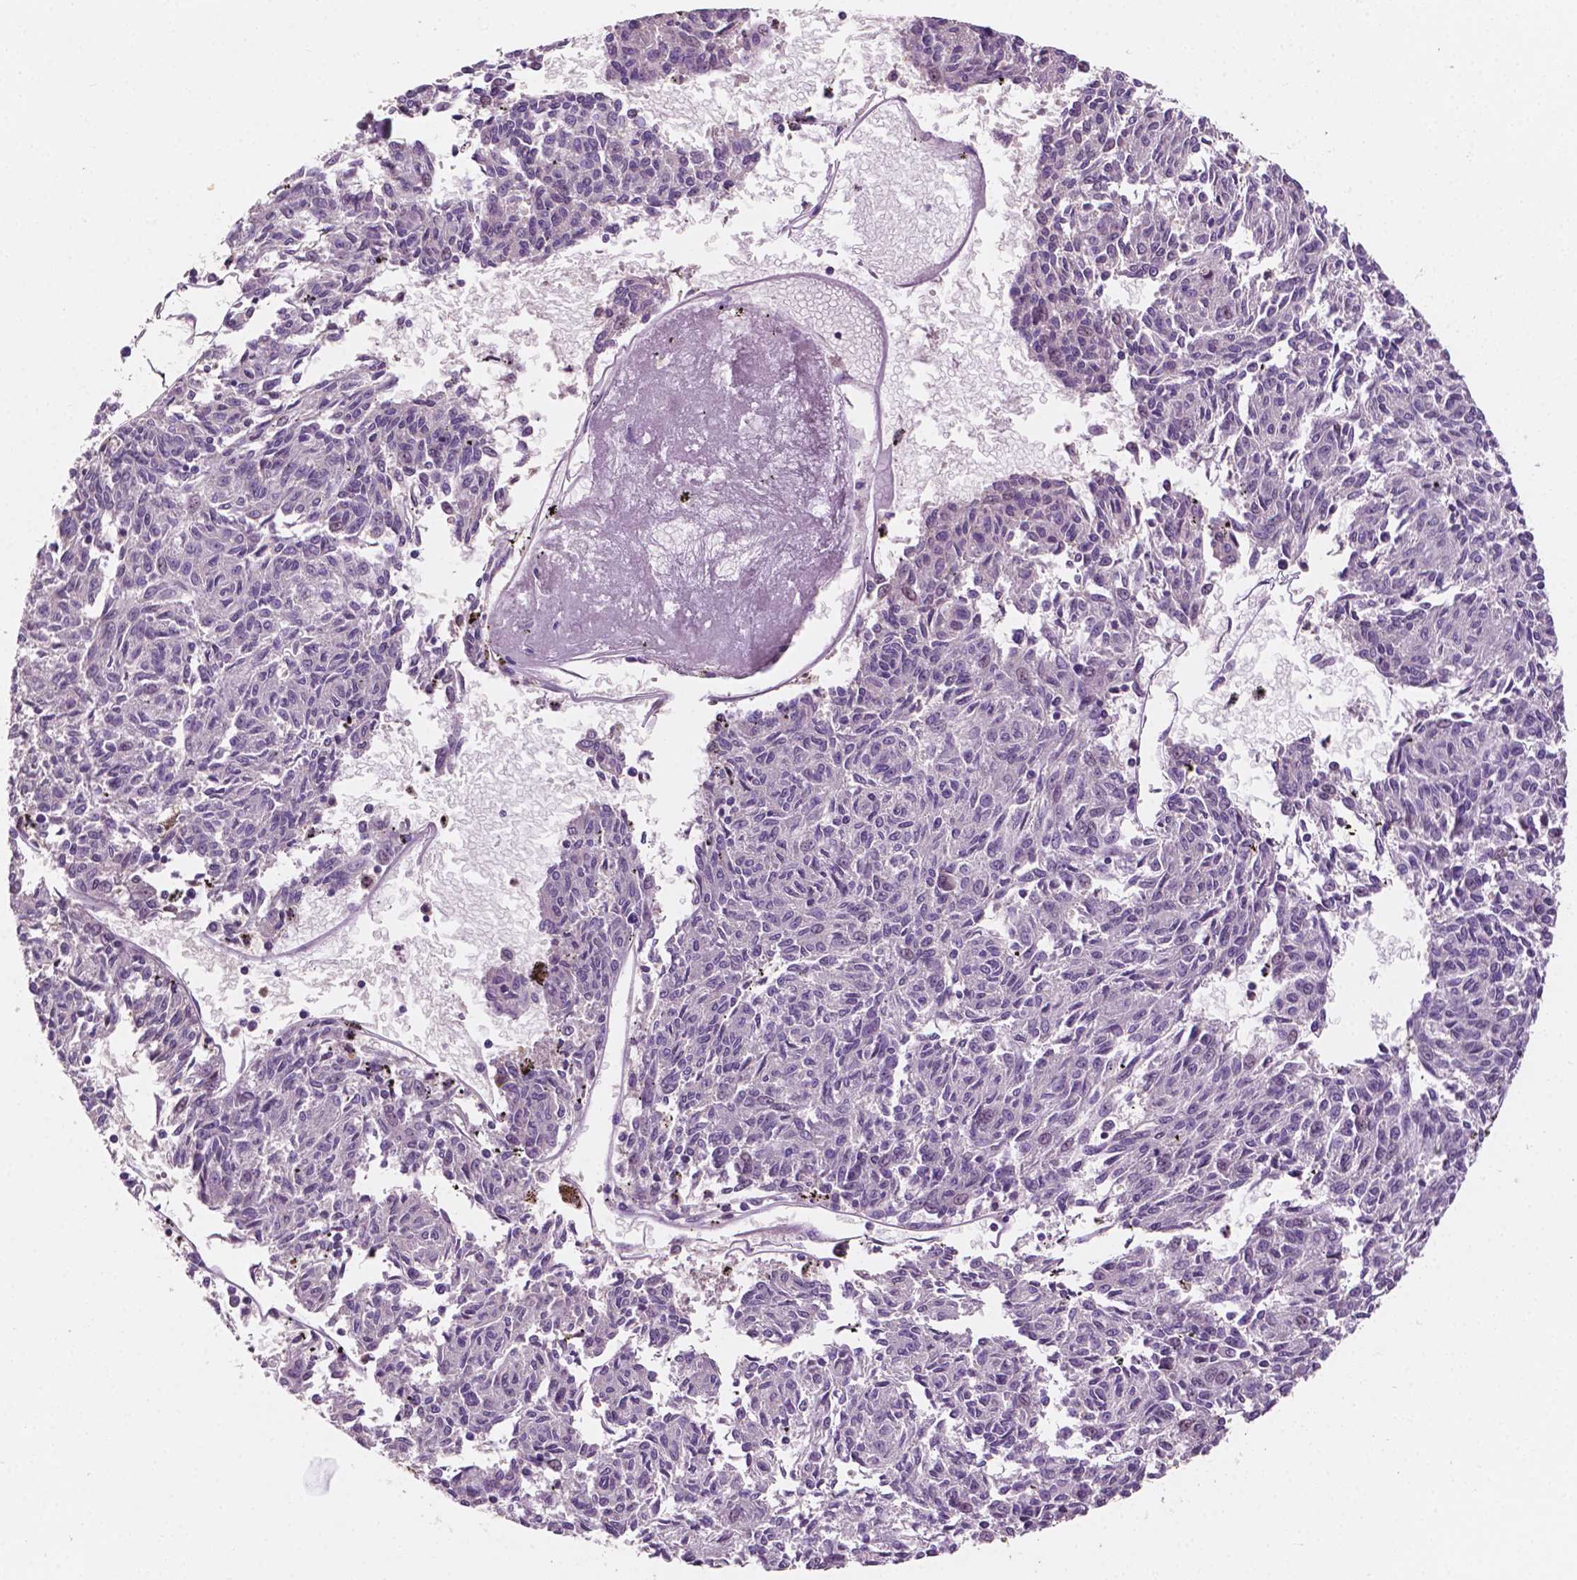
{"staining": {"intensity": "negative", "quantity": "none", "location": "none"}, "tissue": "melanoma", "cell_type": "Tumor cells", "image_type": "cancer", "snomed": [{"axis": "morphology", "description": "Malignant melanoma, NOS"}, {"axis": "topography", "description": "Skin"}], "caption": "Immunohistochemistry image of neoplastic tissue: human melanoma stained with DAB demonstrates no significant protein expression in tumor cells.", "gene": "EBAG9", "patient": {"sex": "female", "age": 72}}